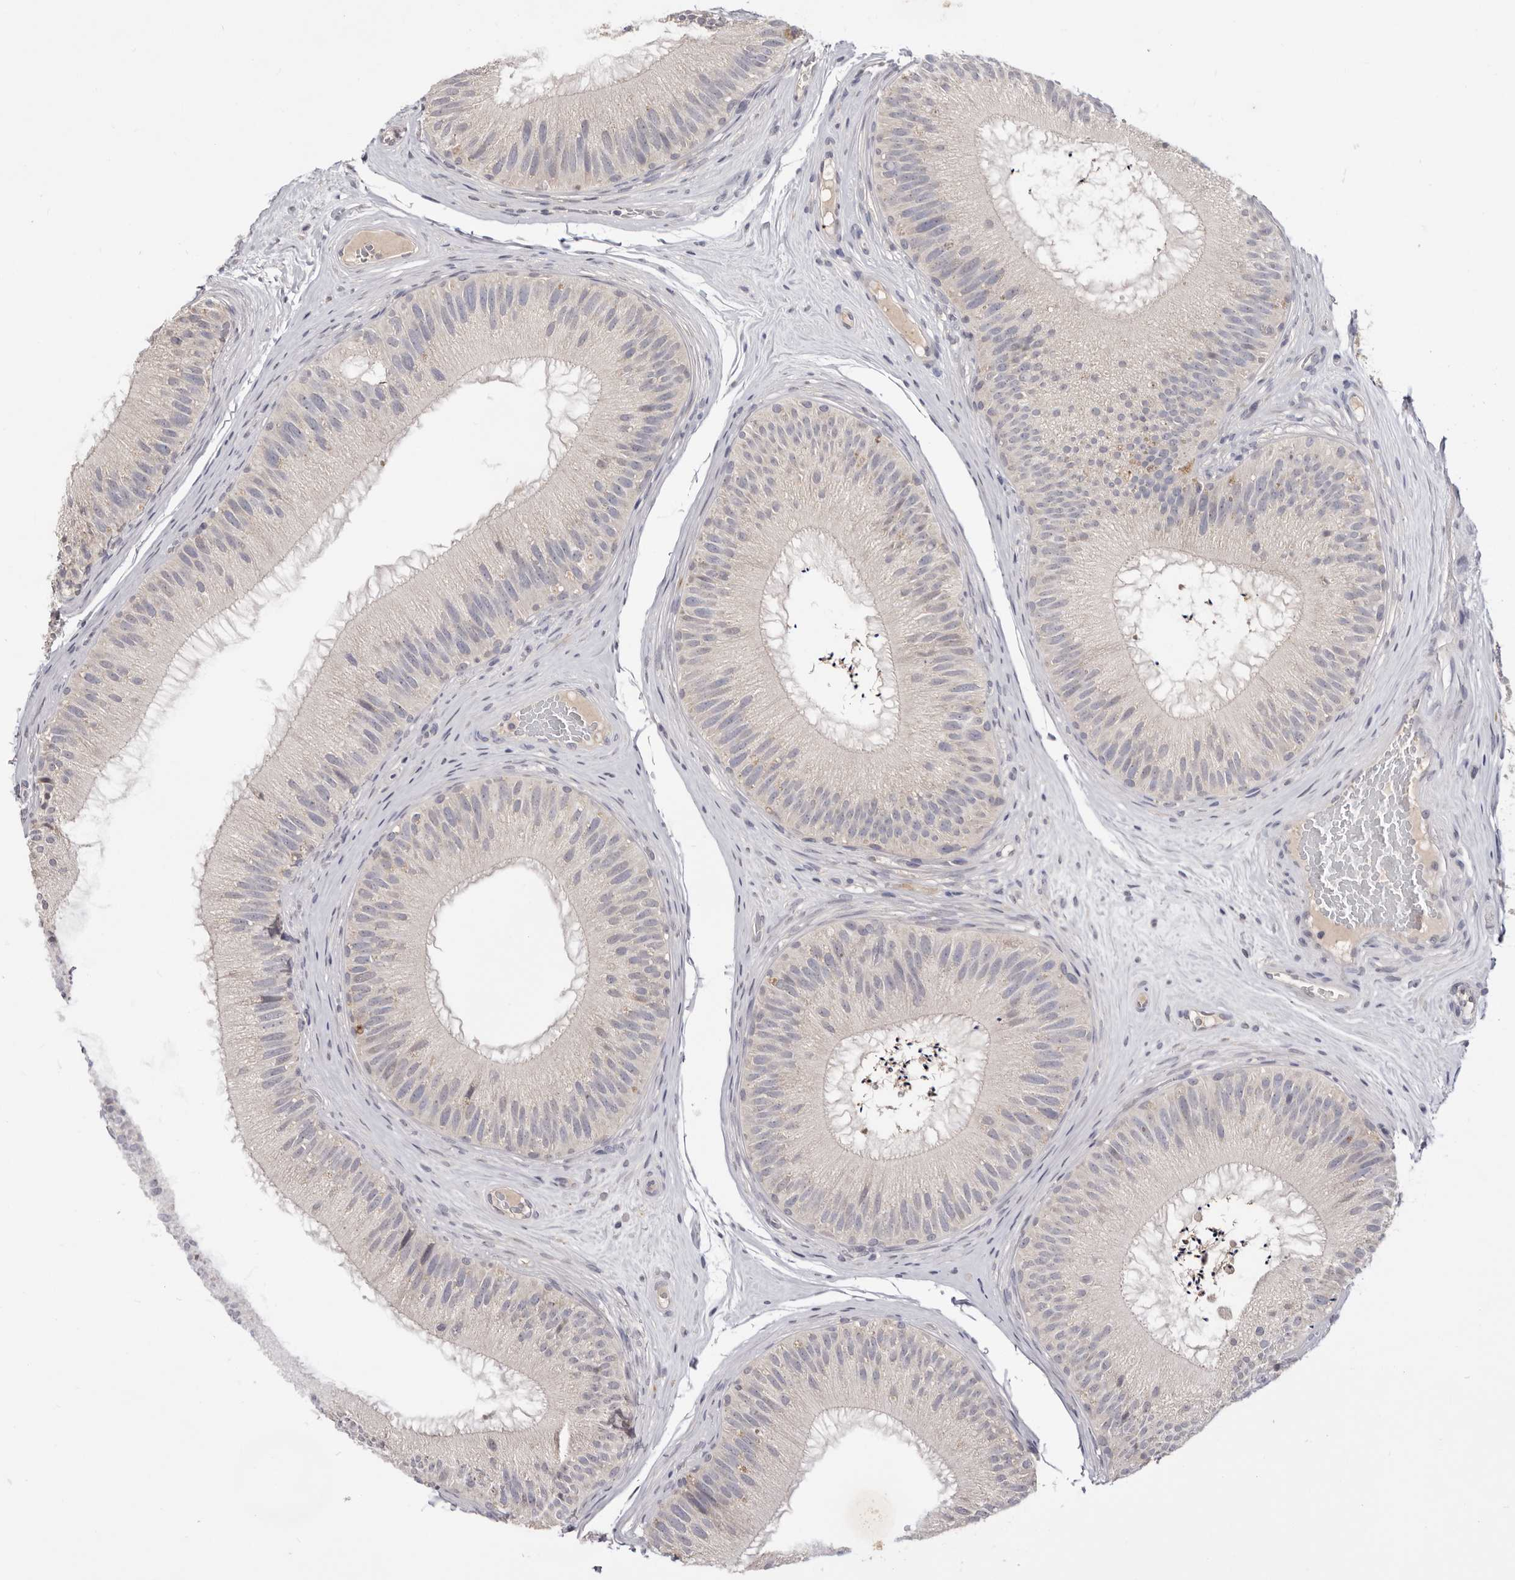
{"staining": {"intensity": "negative", "quantity": "none", "location": "none"}, "tissue": "epididymis", "cell_type": "Glandular cells", "image_type": "normal", "snomed": [{"axis": "morphology", "description": "Normal tissue, NOS"}, {"axis": "topography", "description": "Epididymis"}], "caption": "Immunohistochemistry micrograph of benign epididymis: human epididymis stained with DAB (3,3'-diaminobenzidine) exhibits no significant protein expression in glandular cells.", "gene": "DOP1A", "patient": {"sex": "male", "age": 45}}